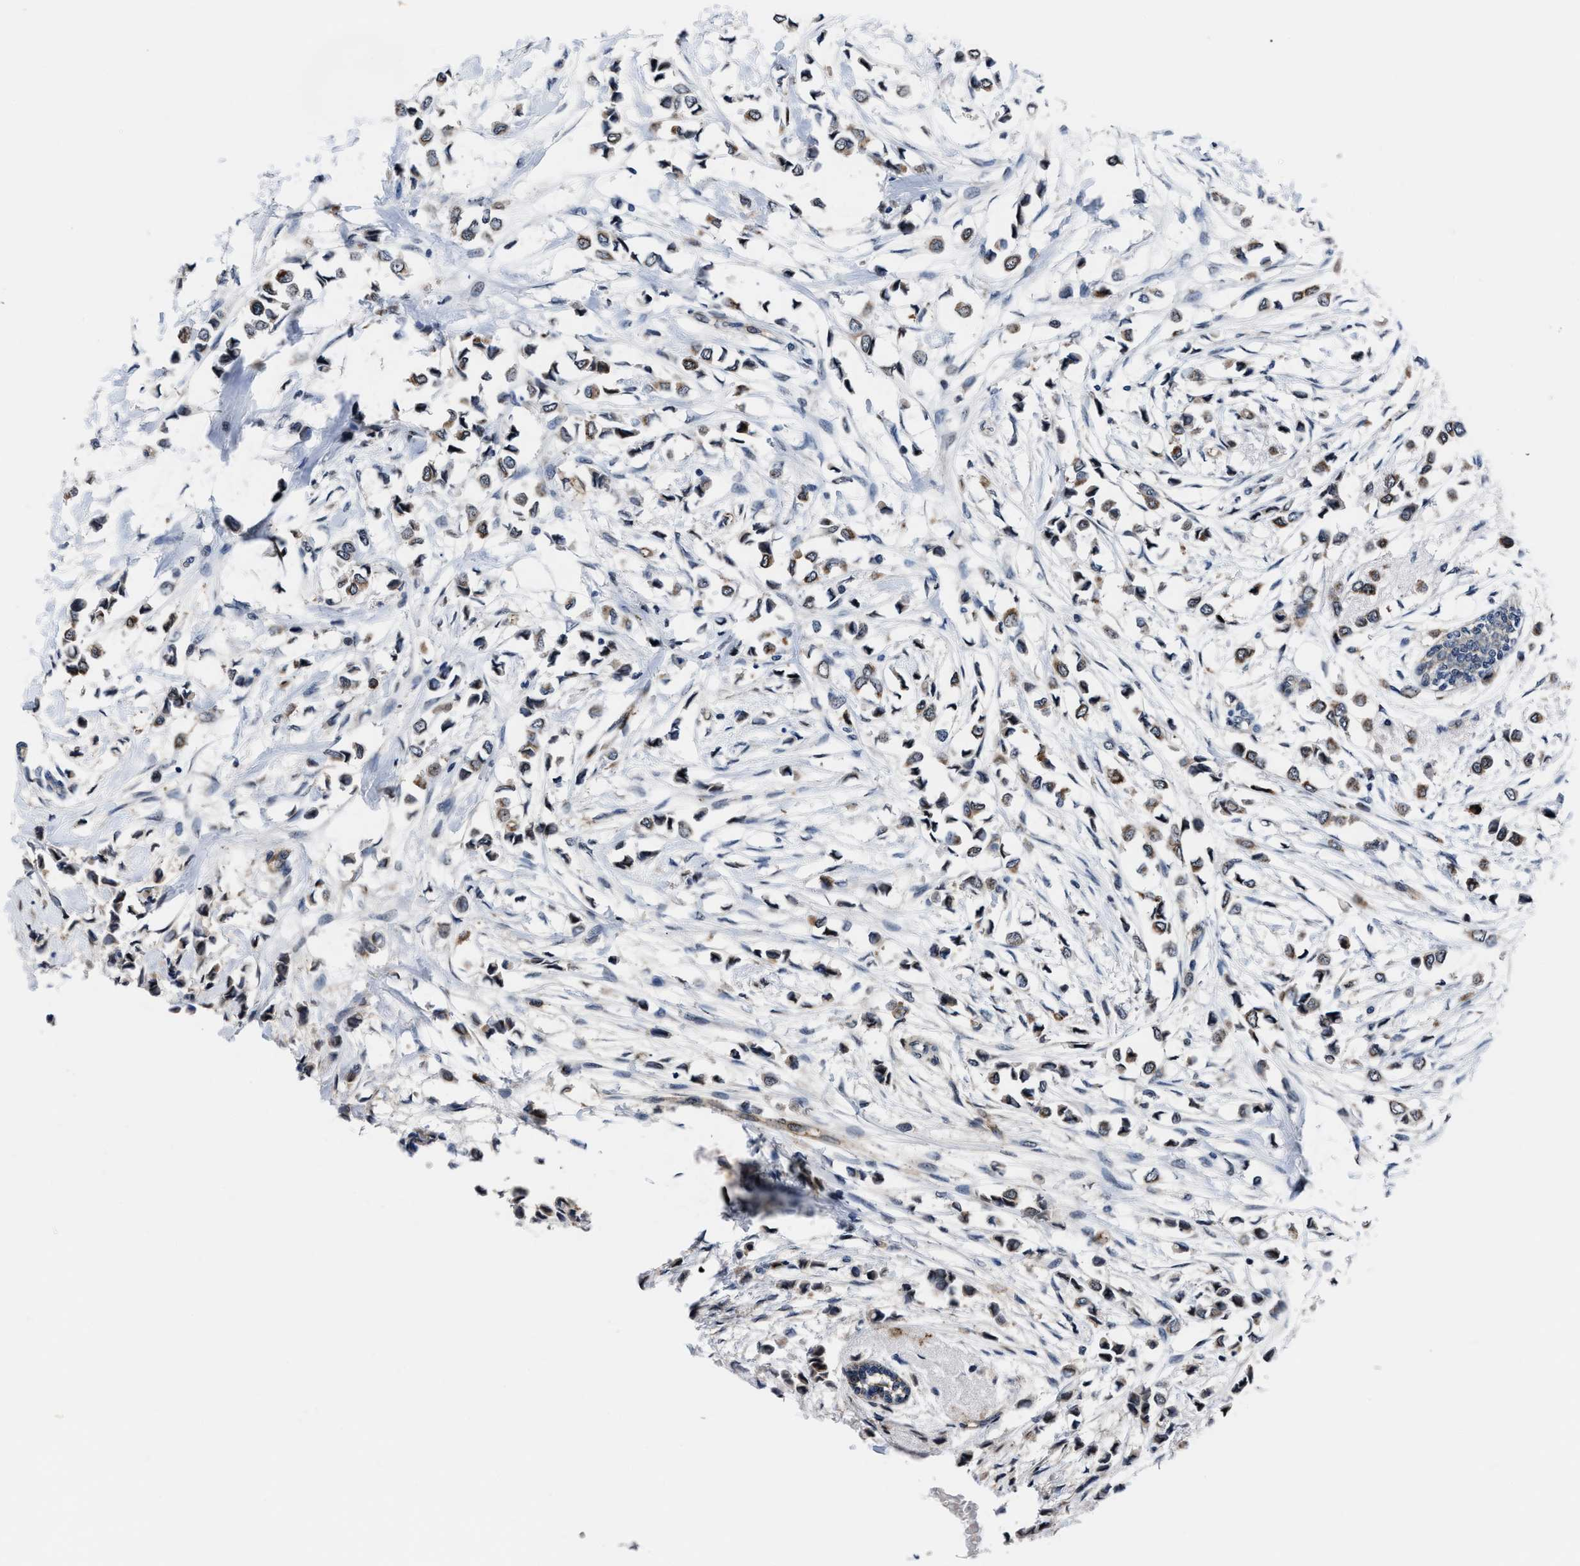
{"staining": {"intensity": "moderate", "quantity": ">75%", "location": "cytoplasmic/membranous"}, "tissue": "breast cancer", "cell_type": "Tumor cells", "image_type": "cancer", "snomed": [{"axis": "morphology", "description": "Lobular carcinoma"}, {"axis": "topography", "description": "Breast"}], "caption": "IHC image of breast cancer (lobular carcinoma) stained for a protein (brown), which exhibits medium levels of moderate cytoplasmic/membranous positivity in about >75% of tumor cells.", "gene": "MARCKSL1", "patient": {"sex": "female", "age": 51}}